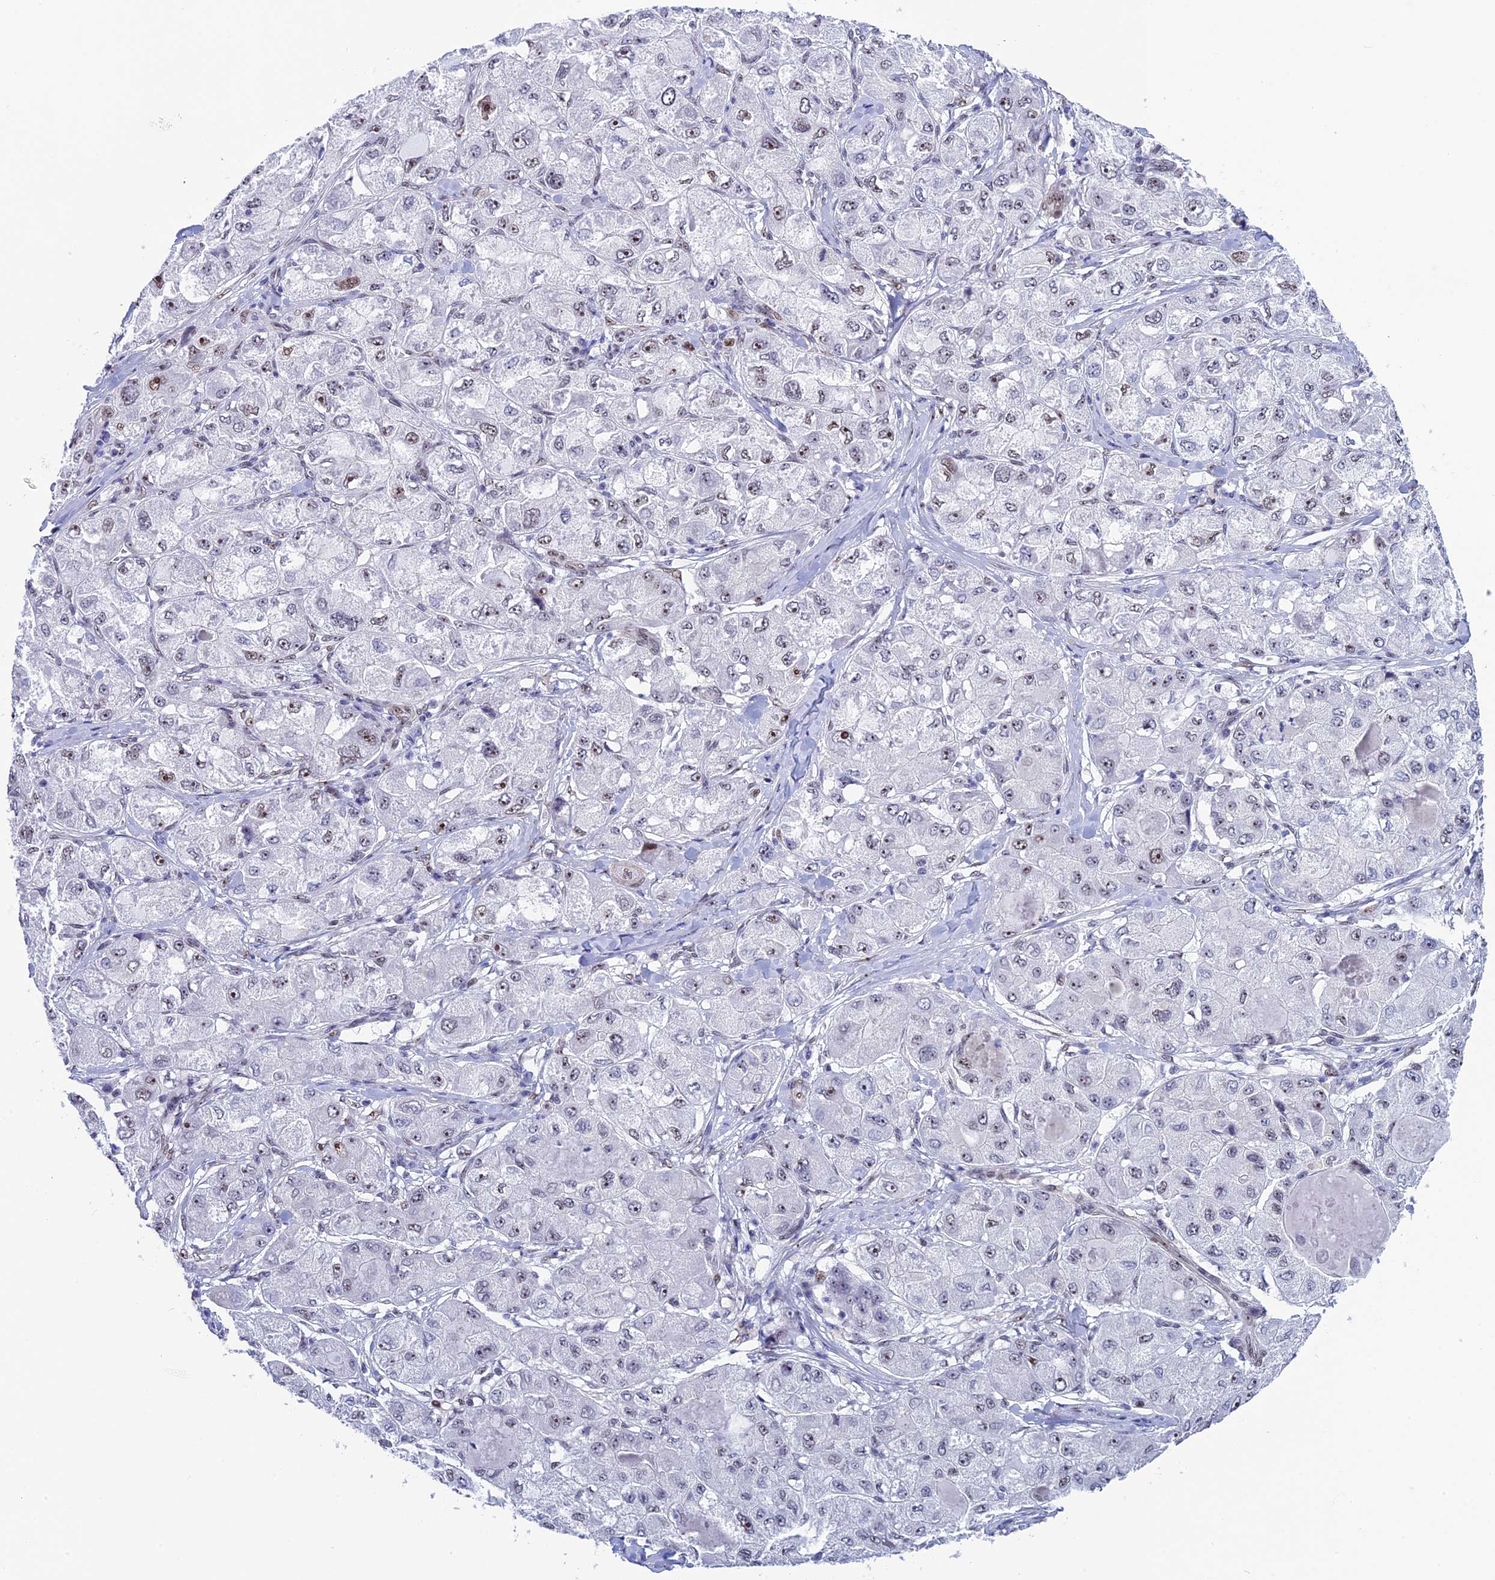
{"staining": {"intensity": "moderate", "quantity": "25%-75%", "location": "nuclear"}, "tissue": "liver cancer", "cell_type": "Tumor cells", "image_type": "cancer", "snomed": [{"axis": "morphology", "description": "Carcinoma, Hepatocellular, NOS"}, {"axis": "topography", "description": "Liver"}], "caption": "This histopathology image displays immunohistochemistry (IHC) staining of human liver cancer, with medium moderate nuclear staining in approximately 25%-75% of tumor cells.", "gene": "CCDC86", "patient": {"sex": "male", "age": 80}}